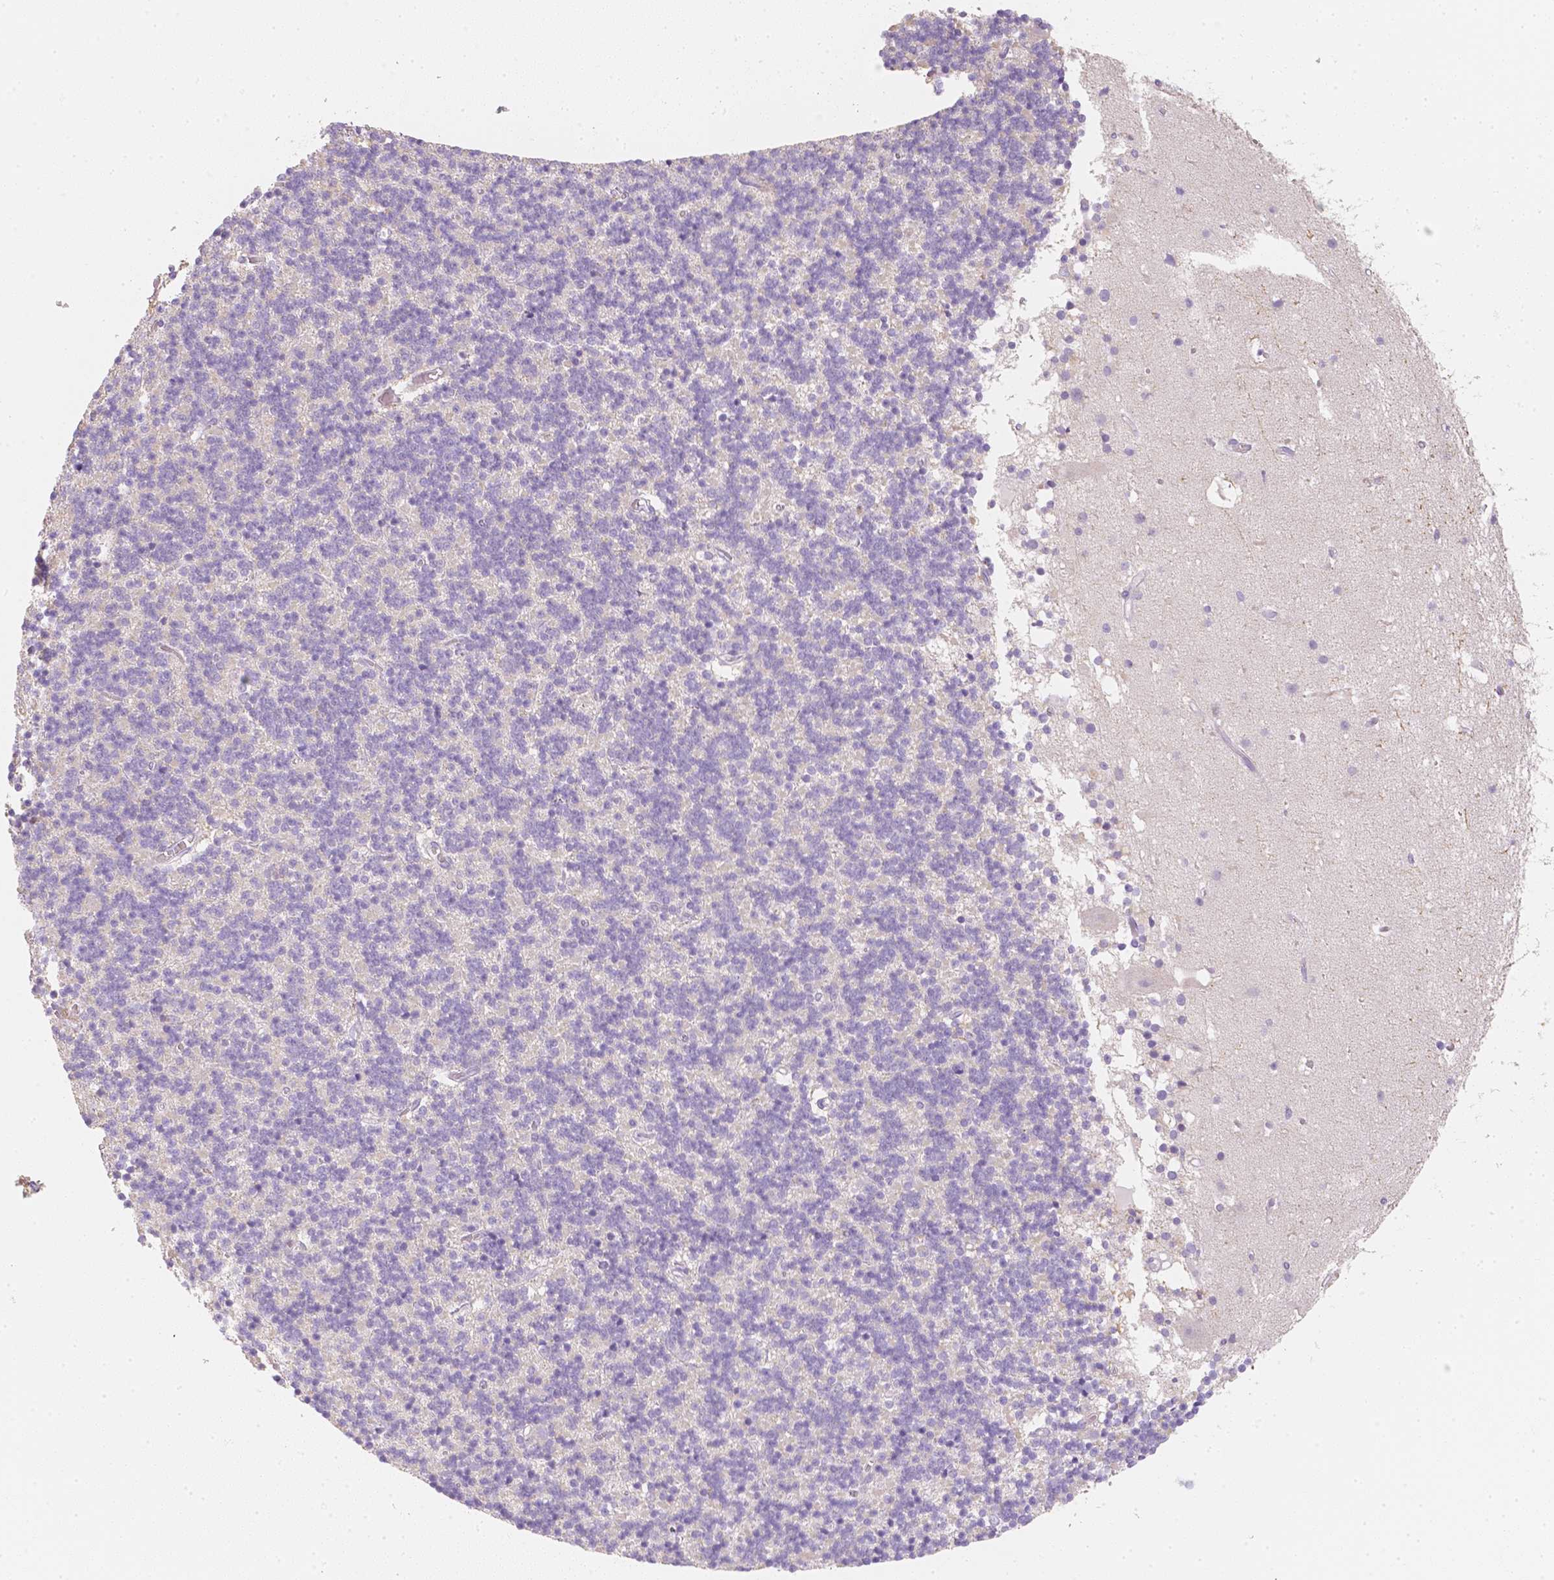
{"staining": {"intensity": "negative", "quantity": "none", "location": "none"}, "tissue": "cerebellum", "cell_type": "Cells in granular layer", "image_type": "normal", "snomed": [{"axis": "morphology", "description": "Normal tissue, NOS"}, {"axis": "topography", "description": "Cerebellum"}], "caption": "IHC image of normal cerebellum: human cerebellum stained with DAB displays no significant protein positivity in cells in granular layer.", "gene": "NVL", "patient": {"sex": "male", "age": 70}}